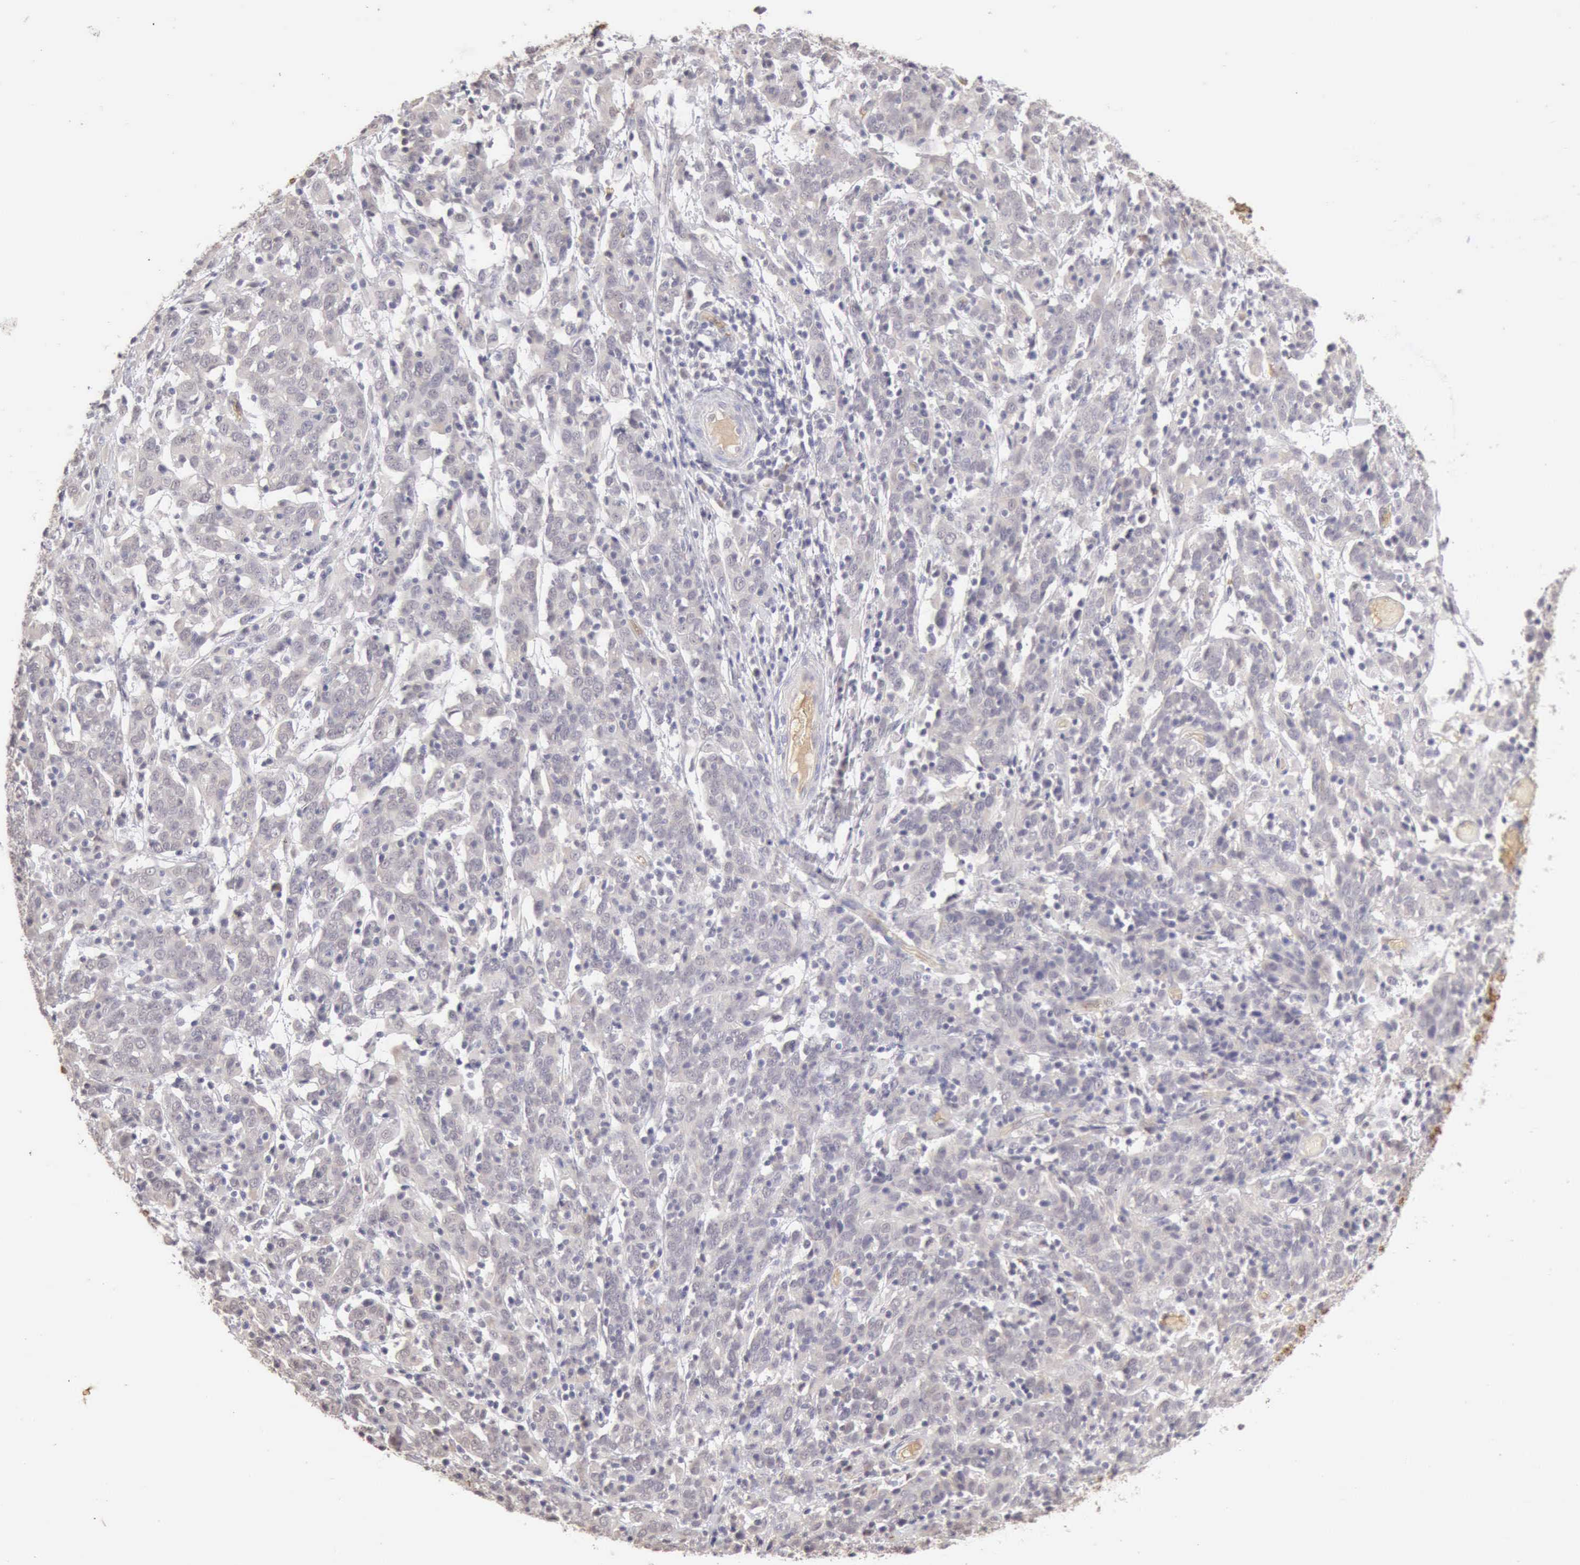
{"staining": {"intensity": "negative", "quantity": "none", "location": "none"}, "tissue": "cervical cancer", "cell_type": "Tumor cells", "image_type": "cancer", "snomed": [{"axis": "morphology", "description": "Normal tissue, NOS"}, {"axis": "morphology", "description": "Squamous cell carcinoma, NOS"}, {"axis": "topography", "description": "Cervix"}], "caption": "This micrograph is of cervical cancer stained with immunohistochemistry to label a protein in brown with the nuclei are counter-stained blue. There is no expression in tumor cells. (Stains: DAB IHC with hematoxylin counter stain, Microscopy: brightfield microscopy at high magnification).", "gene": "CFI", "patient": {"sex": "female", "age": 67}}